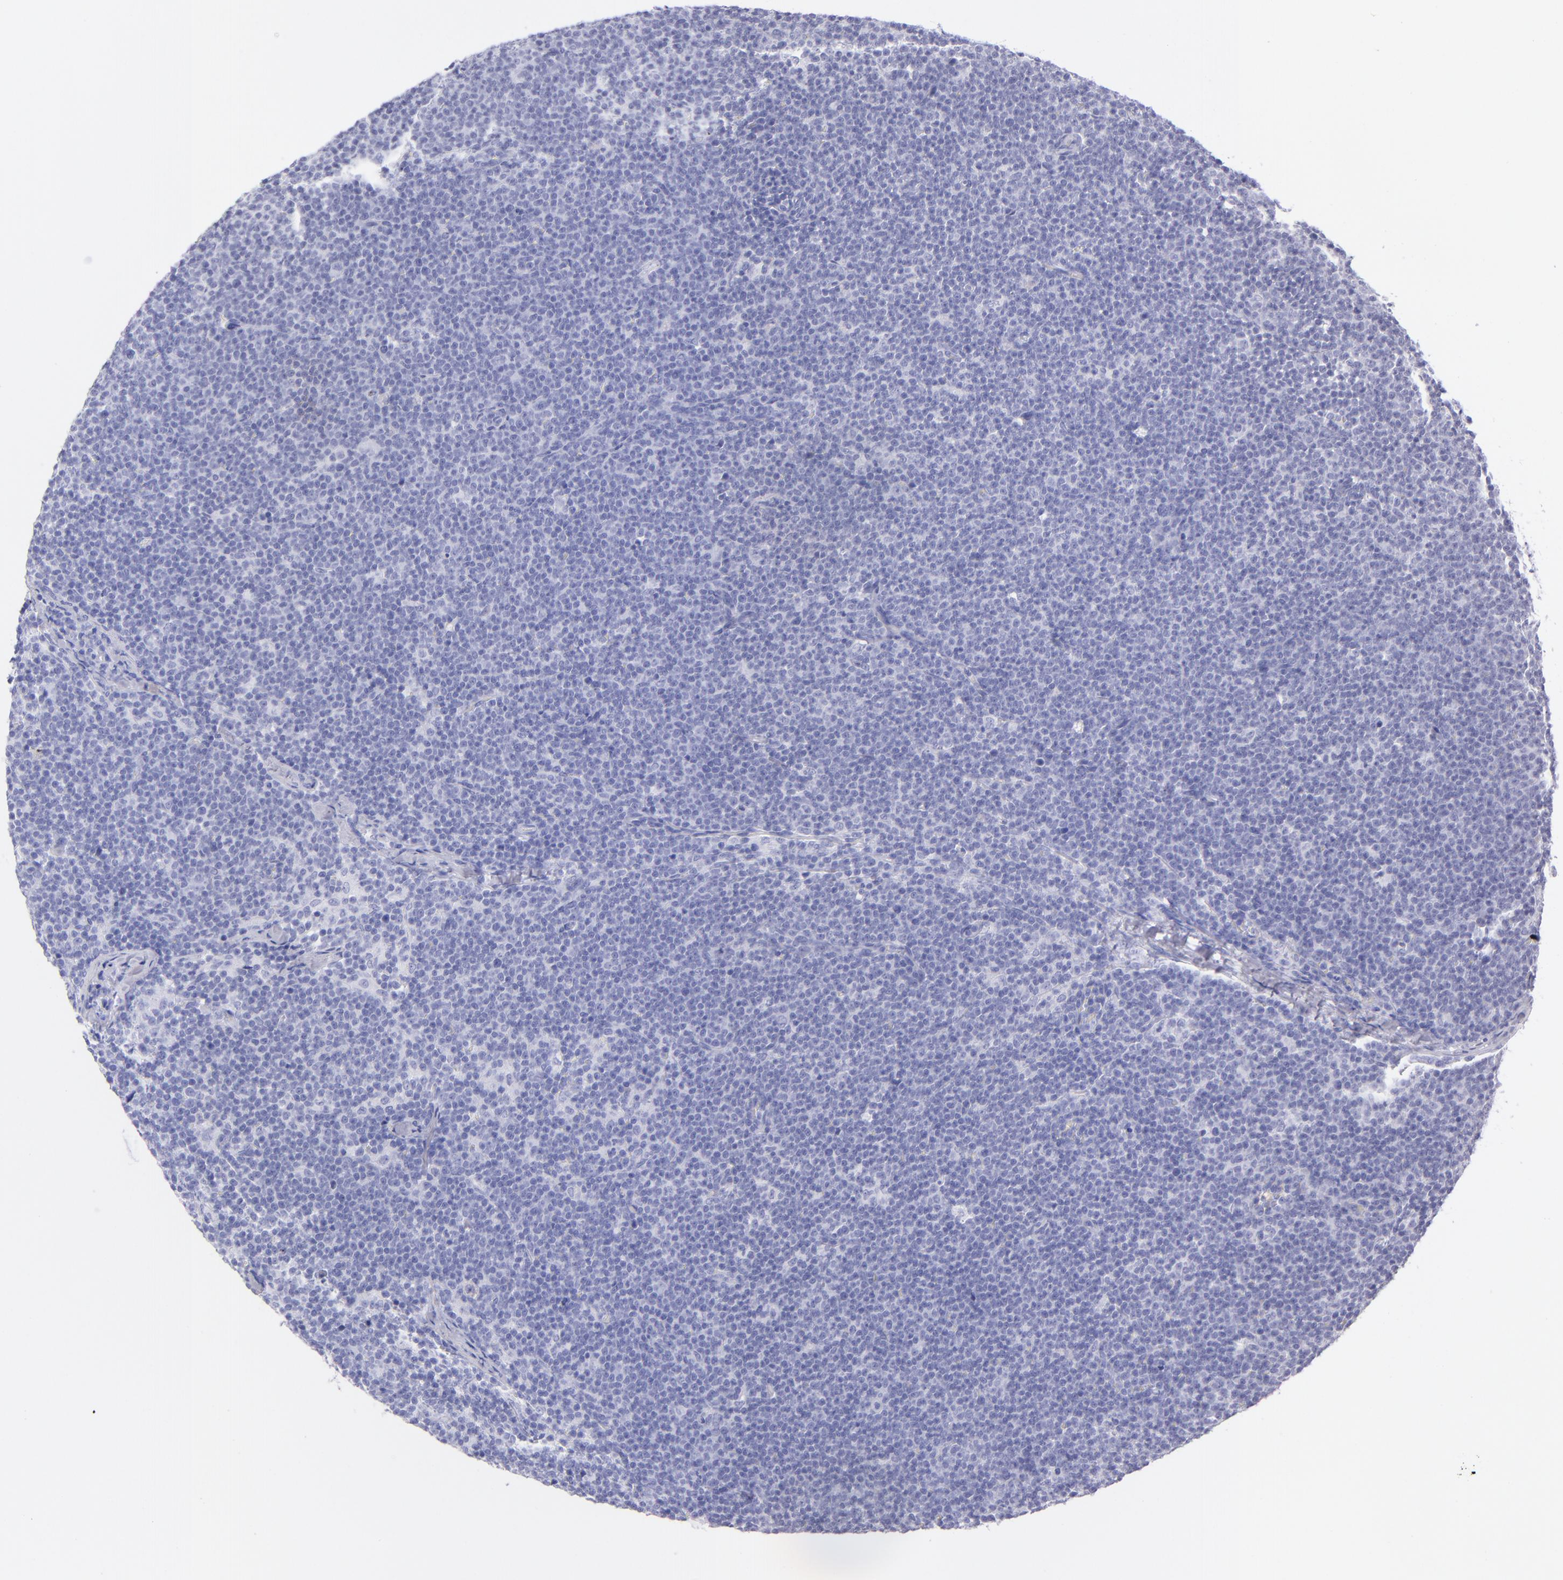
{"staining": {"intensity": "negative", "quantity": "none", "location": "none"}, "tissue": "lymphoma", "cell_type": "Tumor cells", "image_type": "cancer", "snomed": [{"axis": "morphology", "description": "Malignant lymphoma, non-Hodgkin's type, High grade"}, {"axis": "topography", "description": "Lymph node"}], "caption": "DAB immunohistochemical staining of lymphoma shows no significant expression in tumor cells.", "gene": "PRPH", "patient": {"sex": "female", "age": 58}}